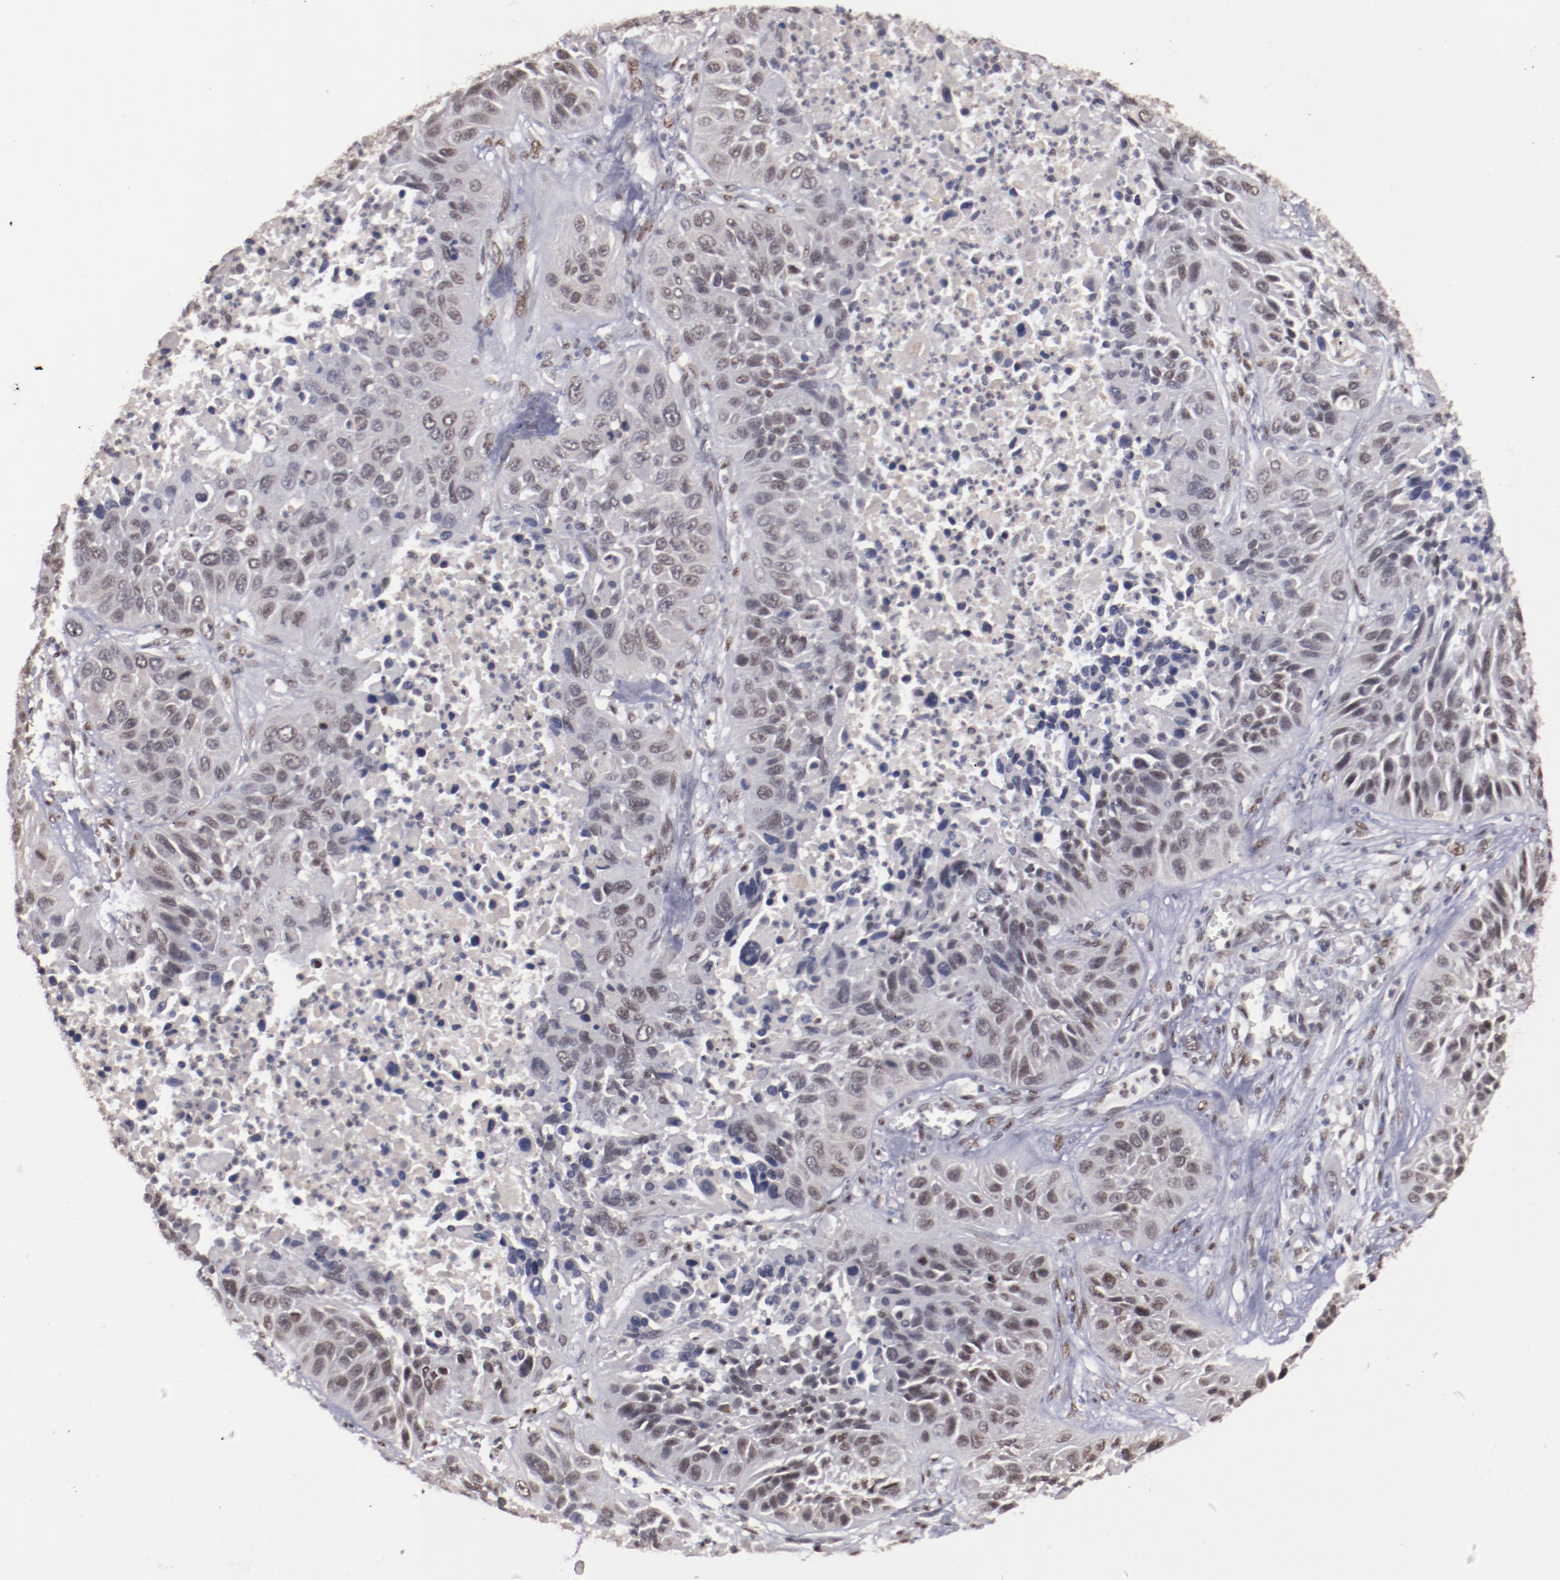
{"staining": {"intensity": "weak", "quantity": "25%-75%", "location": "nuclear"}, "tissue": "lung cancer", "cell_type": "Tumor cells", "image_type": "cancer", "snomed": [{"axis": "morphology", "description": "Squamous cell carcinoma, NOS"}, {"axis": "topography", "description": "Lung"}], "caption": "Immunohistochemical staining of squamous cell carcinoma (lung) demonstrates low levels of weak nuclear protein positivity in approximately 25%-75% of tumor cells.", "gene": "ARNT", "patient": {"sex": "female", "age": 76}}